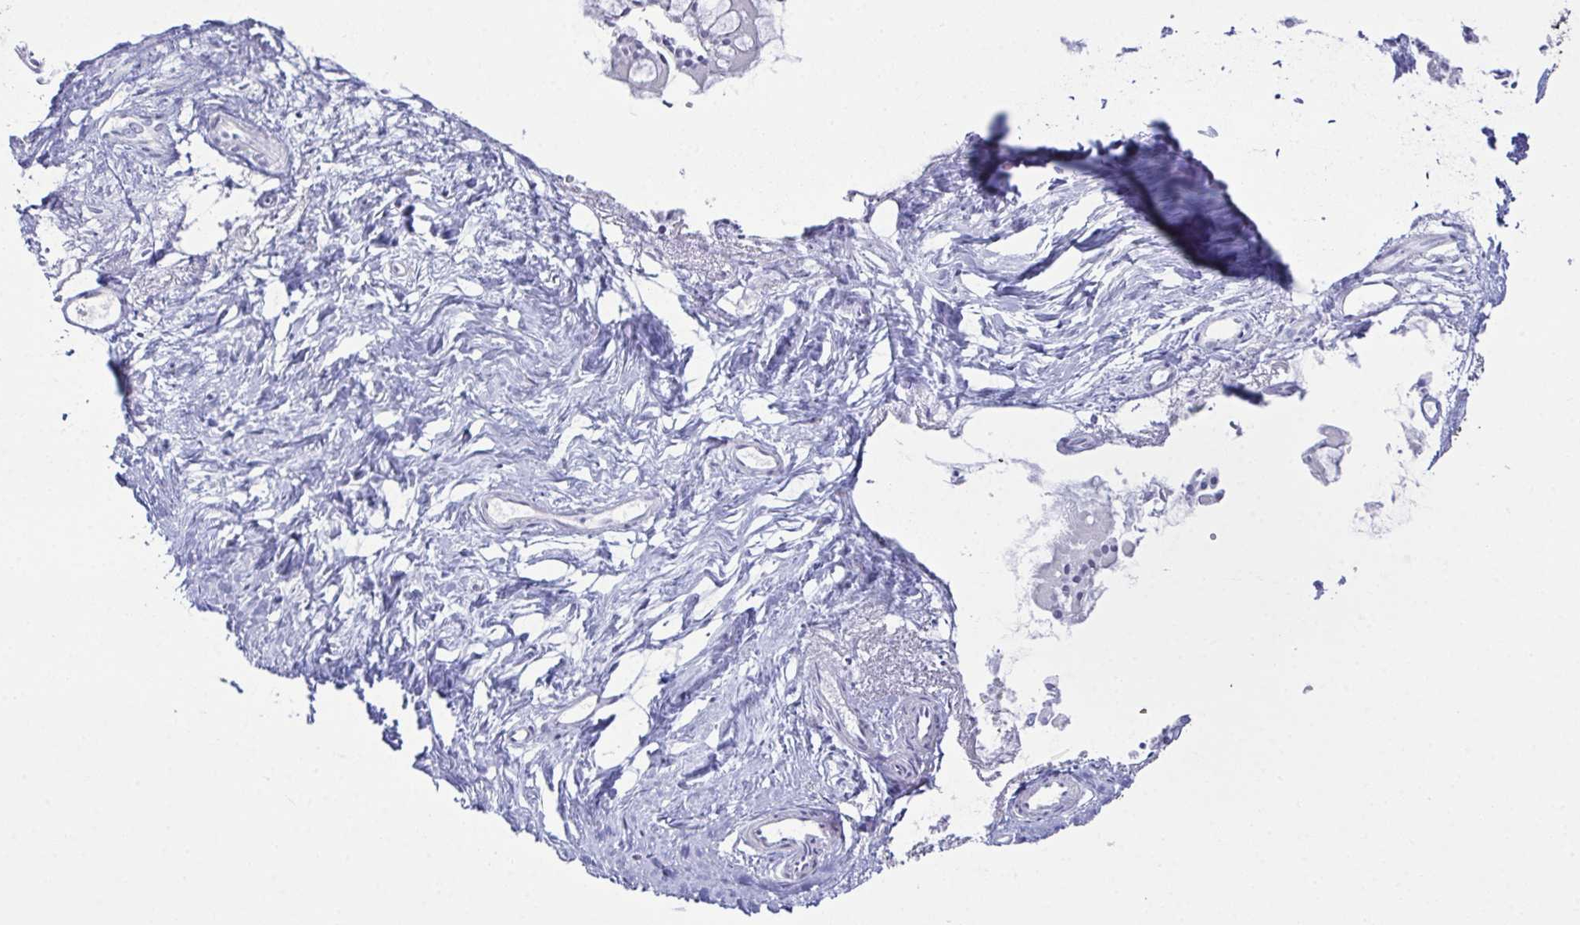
{"staining": {"intensity": "weak", "quantity": "<25%", "location": "cytoplasmic/membranous"}, "tissue": "nasopharynx", "cell_type": "Respiratory epithelial cells", "image_type": "normal", "snomed": [{"axis": "morphology", "description": "Normal tissue, NOS"}, {"axis": "morphology", "description": "Inflammation, NOS"}, {"axis": "topography", "description": "Nasopharynx"}], "caption": "Immunohistochemical staining of benign human nasopharynx demonstrates no significant positivity in respiratory epithelial cells.", "gene": "CFAP97D1", "patient": {"sex": "male", "age": 61}}